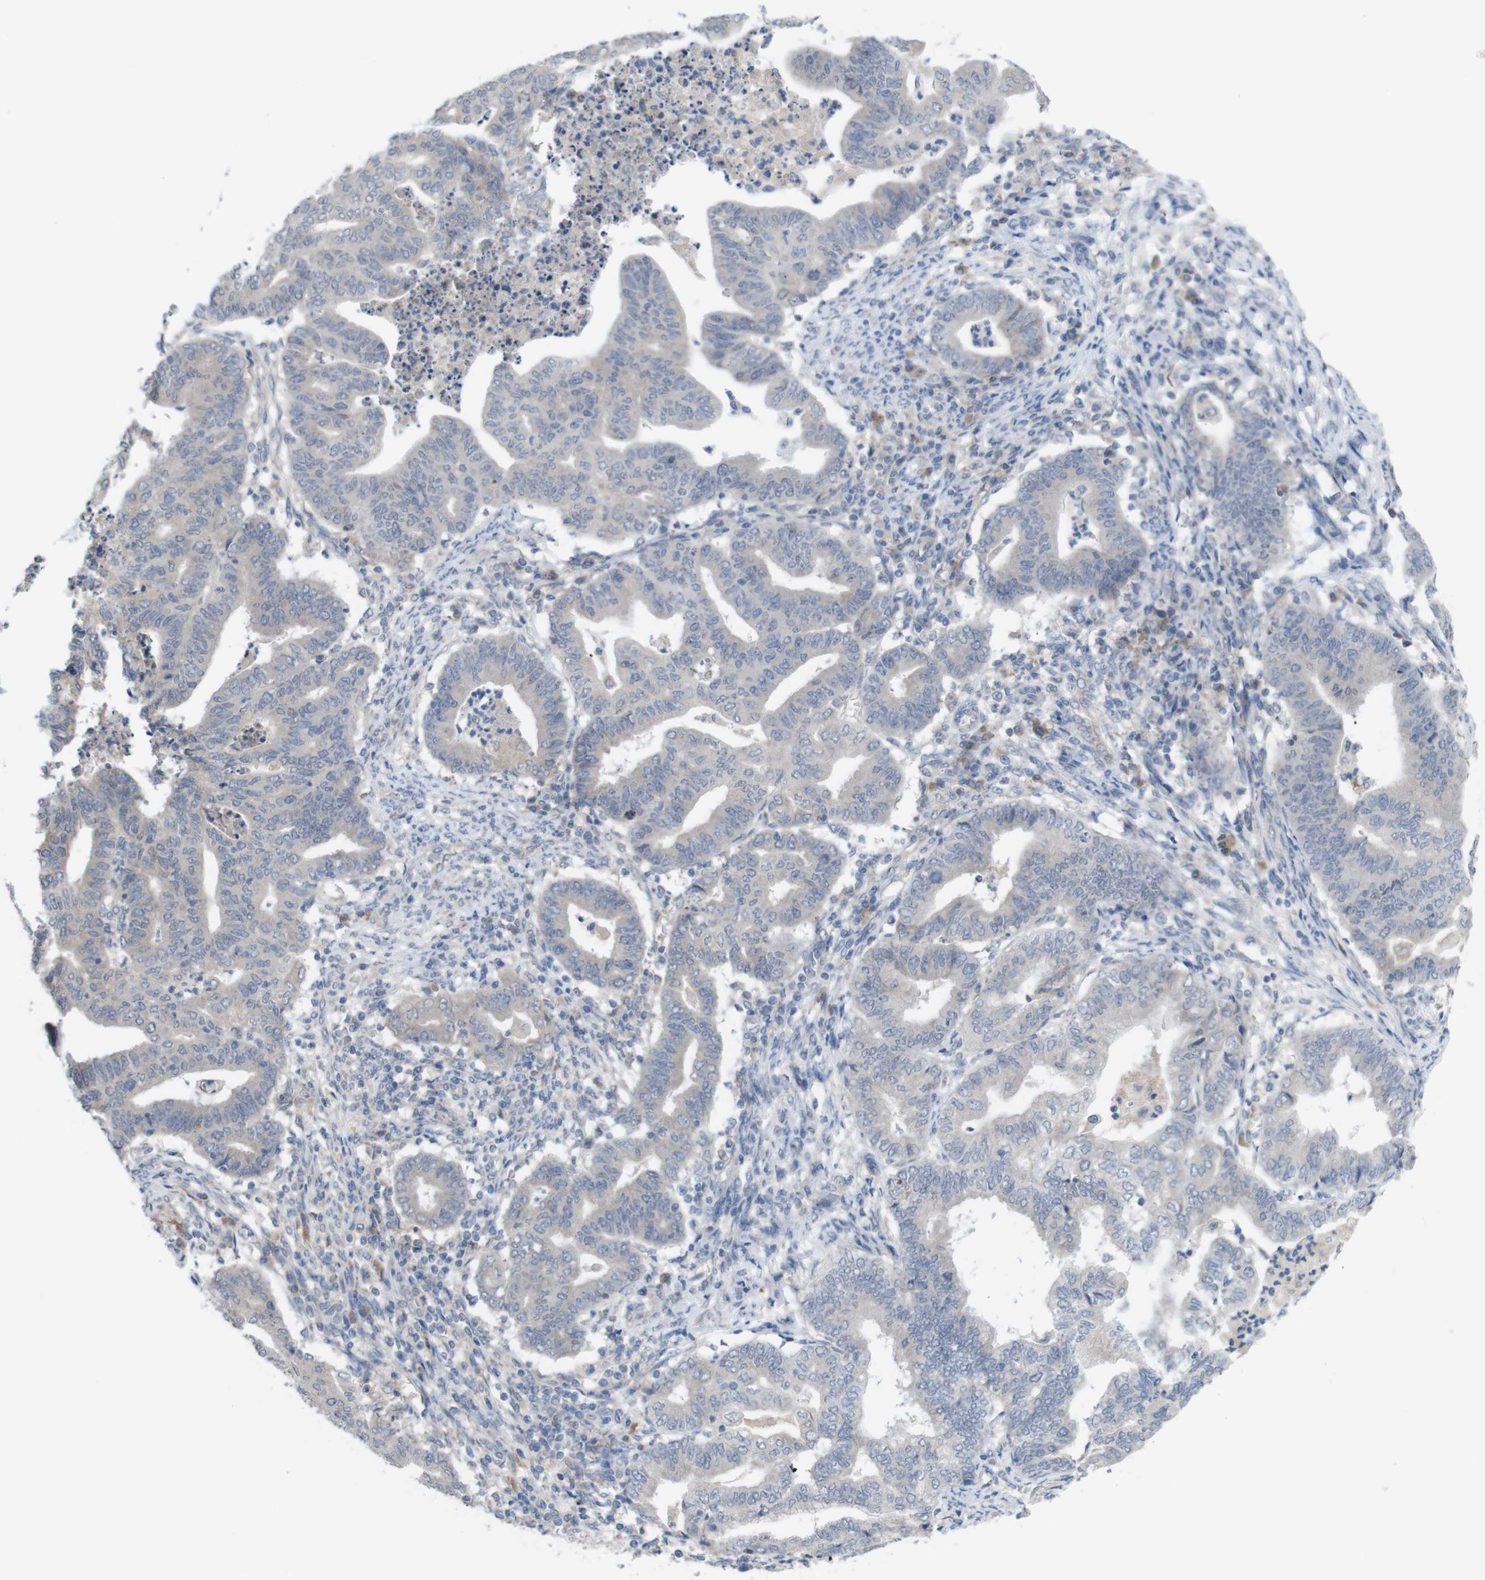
{"staining": {"intensity": "negative", "quantity": "none", "location": "none"}, "tissue": "endometrial cancer", "cell_type": "Tumor cells", "image_type": "cancer", "snomed": [{"axis": "morphology", "description": "Adenocarcinoma, NOS"}, {"axis": "topography", "description": "Endometrium"}], "caption": "A high-resolution image shows immunohistochemistry (IHC) staining of adenocarcinoma (endometrial), which displays no significant staining in tumor cells.", "gene": "BCAR3", "patient": {"sex": "female", "age": 79}}